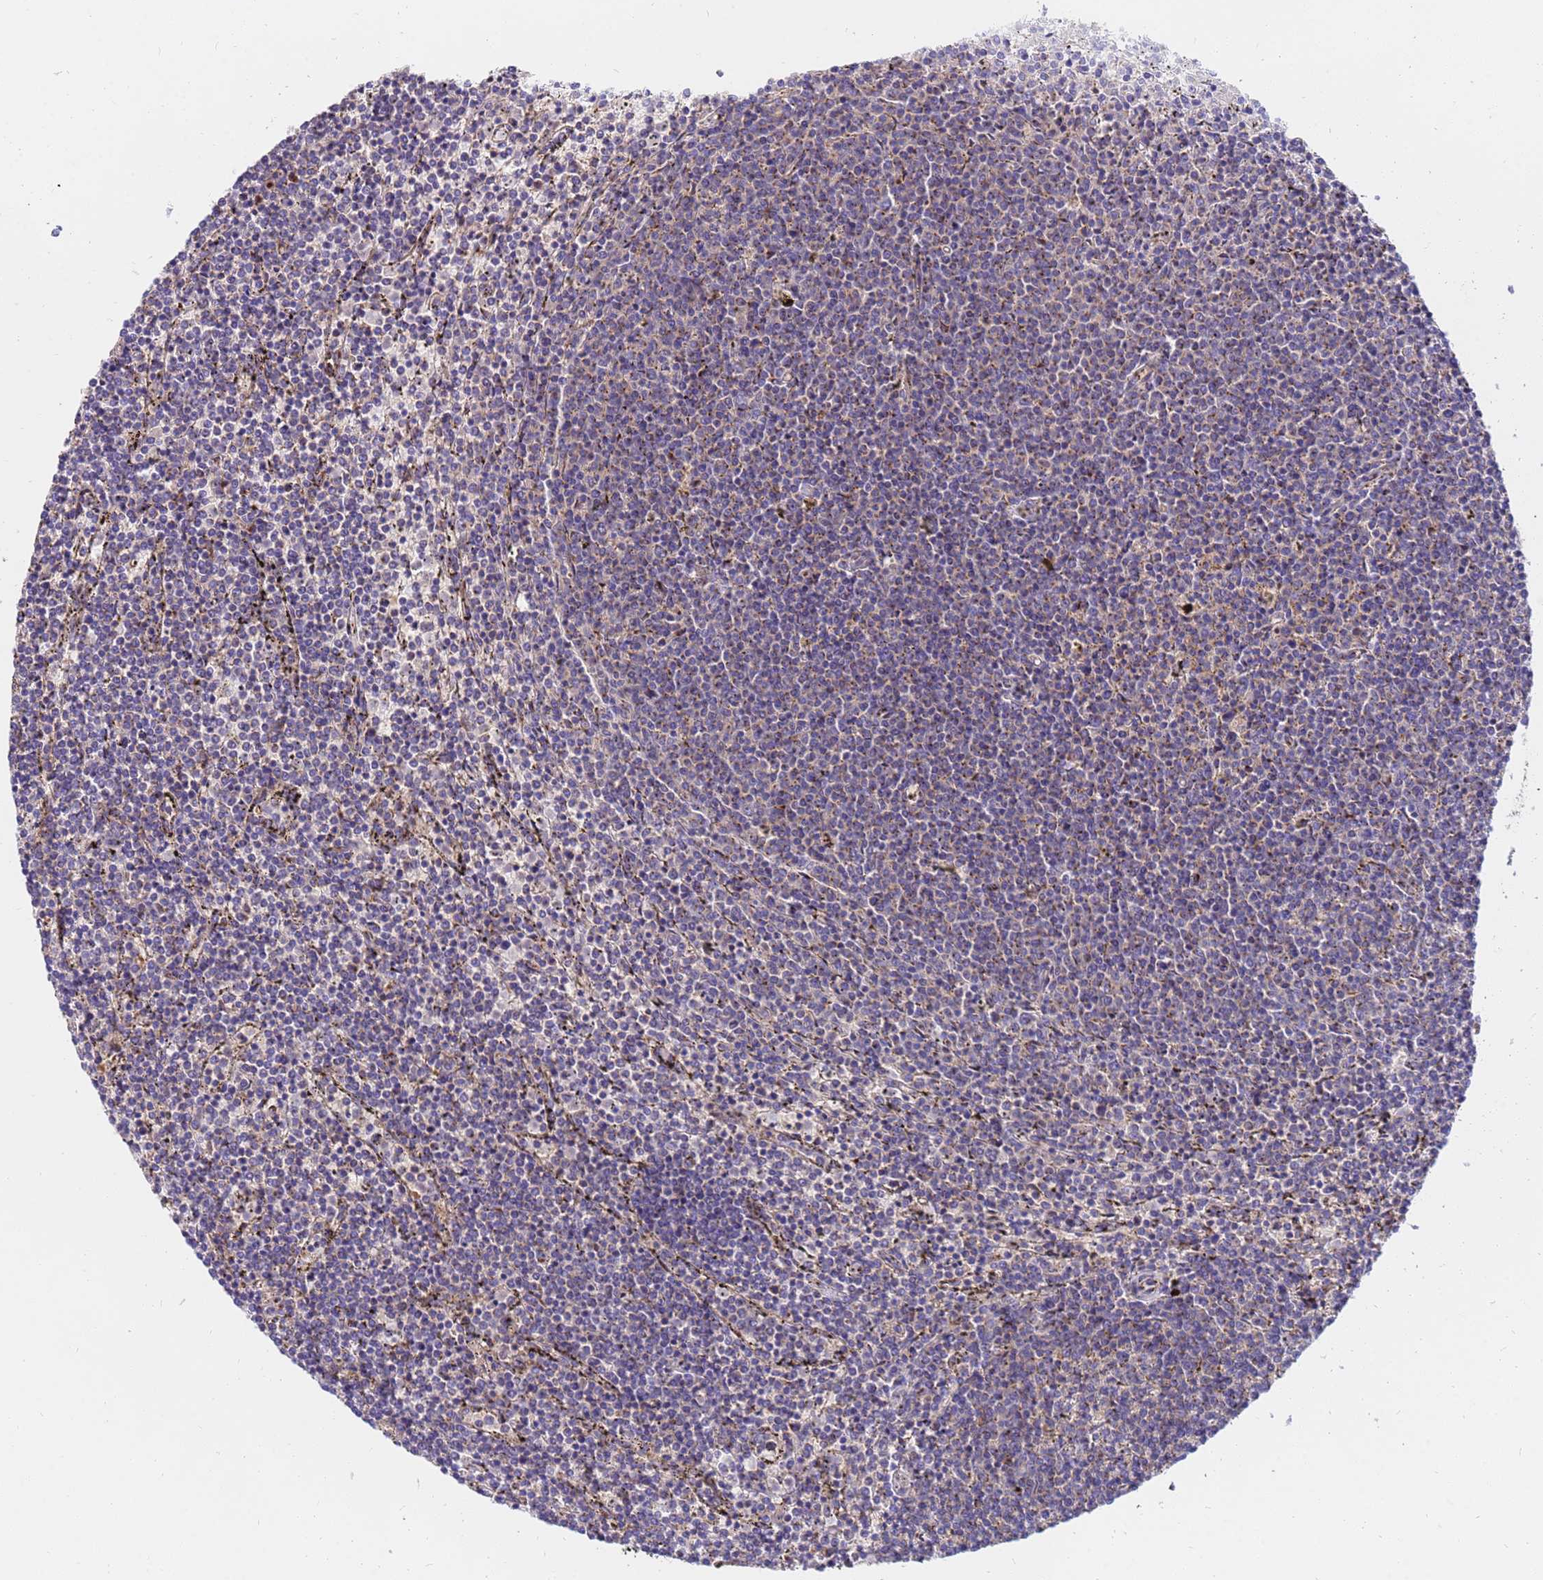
{"staining": {"intensity": "weak", "quantity": "25%-75%", "location": "cytoplasmic/membranous"}, "tissue": "lymphoma", "cell_type": "Tumor cells", "image_type": "cancer", "snomed": [{"axis": "morphology", "description": "Malignant lymphoma, non-Hodgkin's type, Low grade"}, {"axis": "topography", "description": "Spleen"}], "caption": "Brown immunohistochemical staining in human malignant lymphoma, non-Hodgkin's type (low-grade) demonstrates weak cytoplasmic/membranous expression in approximately 25%-75% of tumor cells.", "gene": "HPS3", "patient": {"sex": "female", "age": 50}}